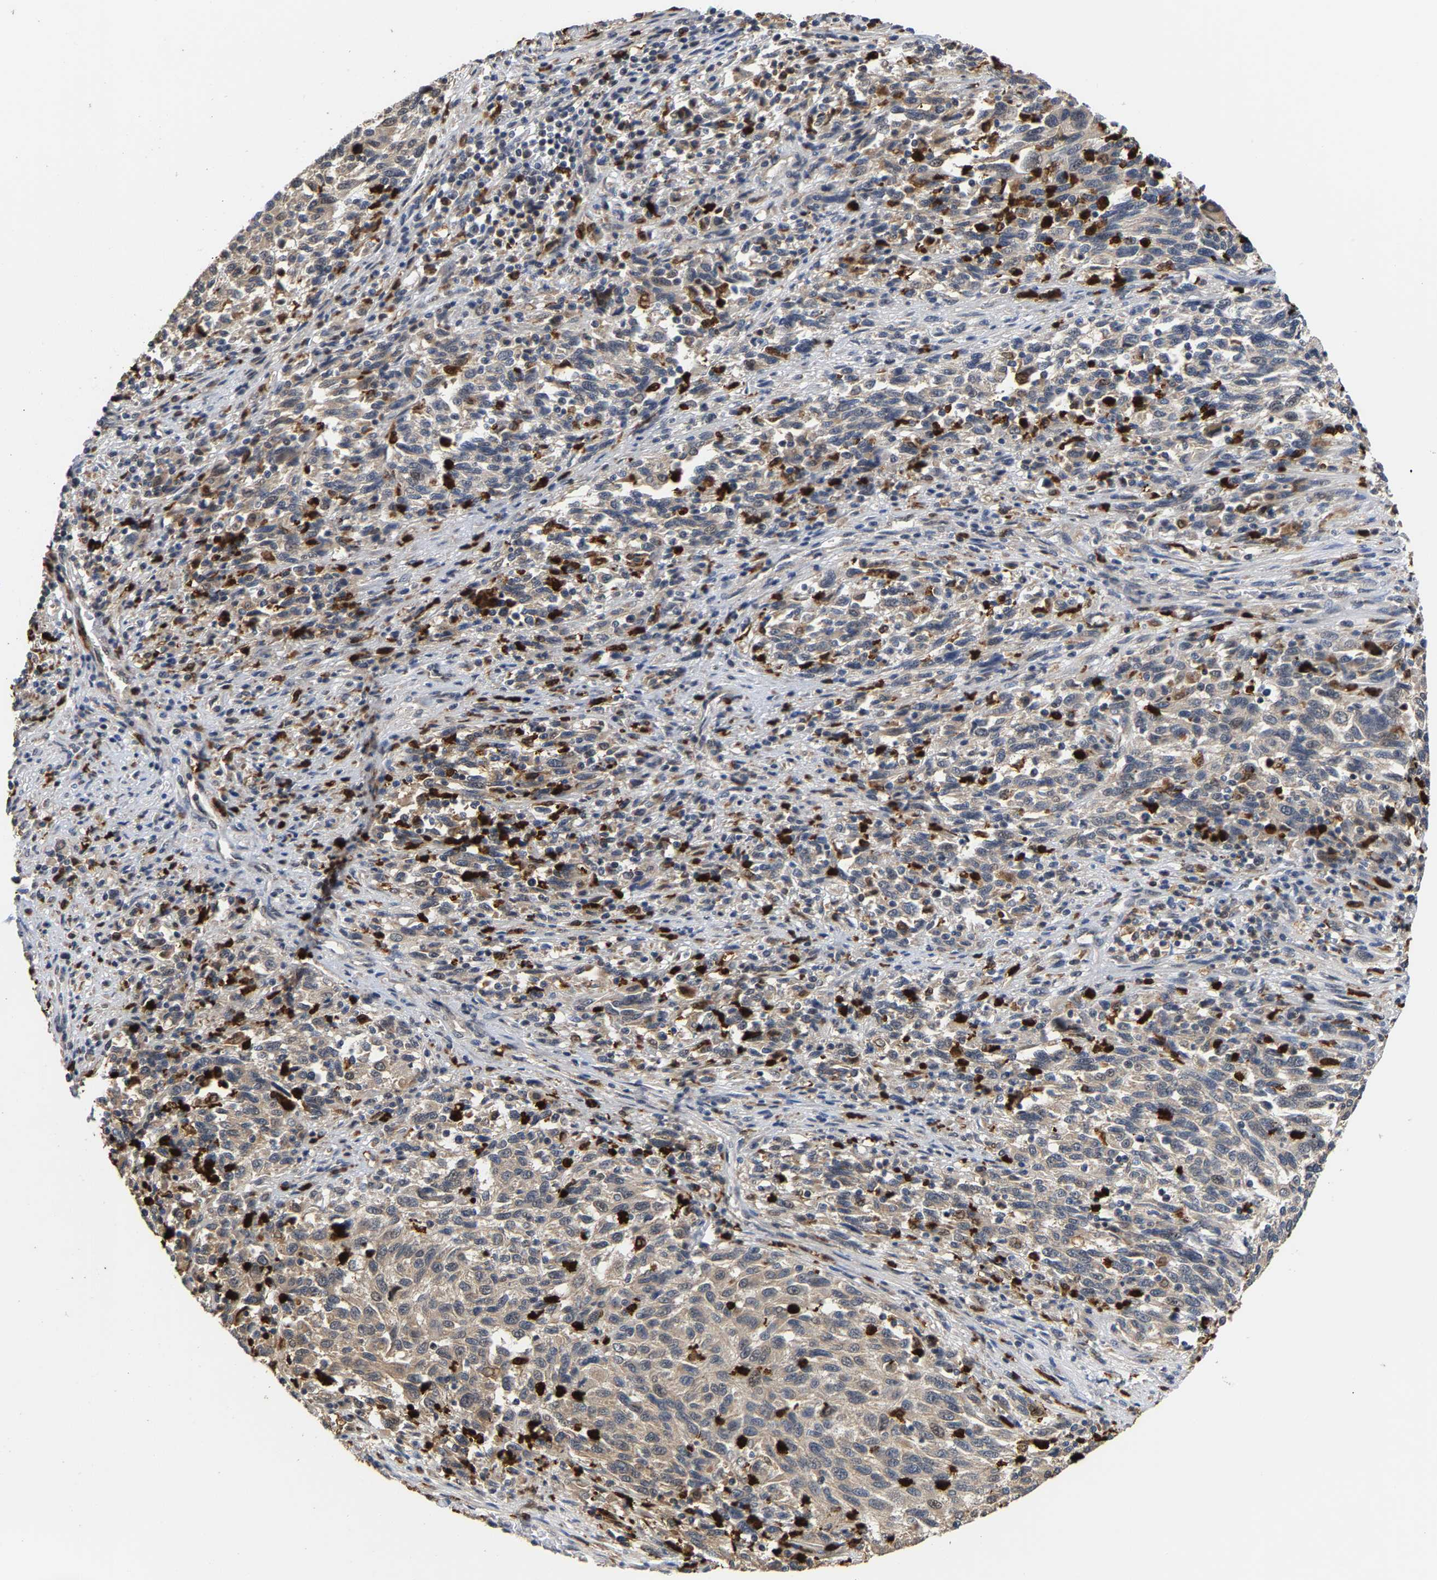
{"staining": {"intensity": "weak", "quantity": "<25%", "location": "cytoplasmic/membranous"}, "tissue": "melanoma", "cell_type": "Tumor cells", "image_type": "cancer", "snomed": [{"axis": "morphology", "description": "Malignant melanoma, Metastatic site"}, {"axis": "topography", "description": "Lymph node"}], "caption": "Melanoma was stained to show a protein in brown. There is no significant staining in tumor cells.", "gene": "TDRD7", "patient": {"sex": "male", "age": 61}}